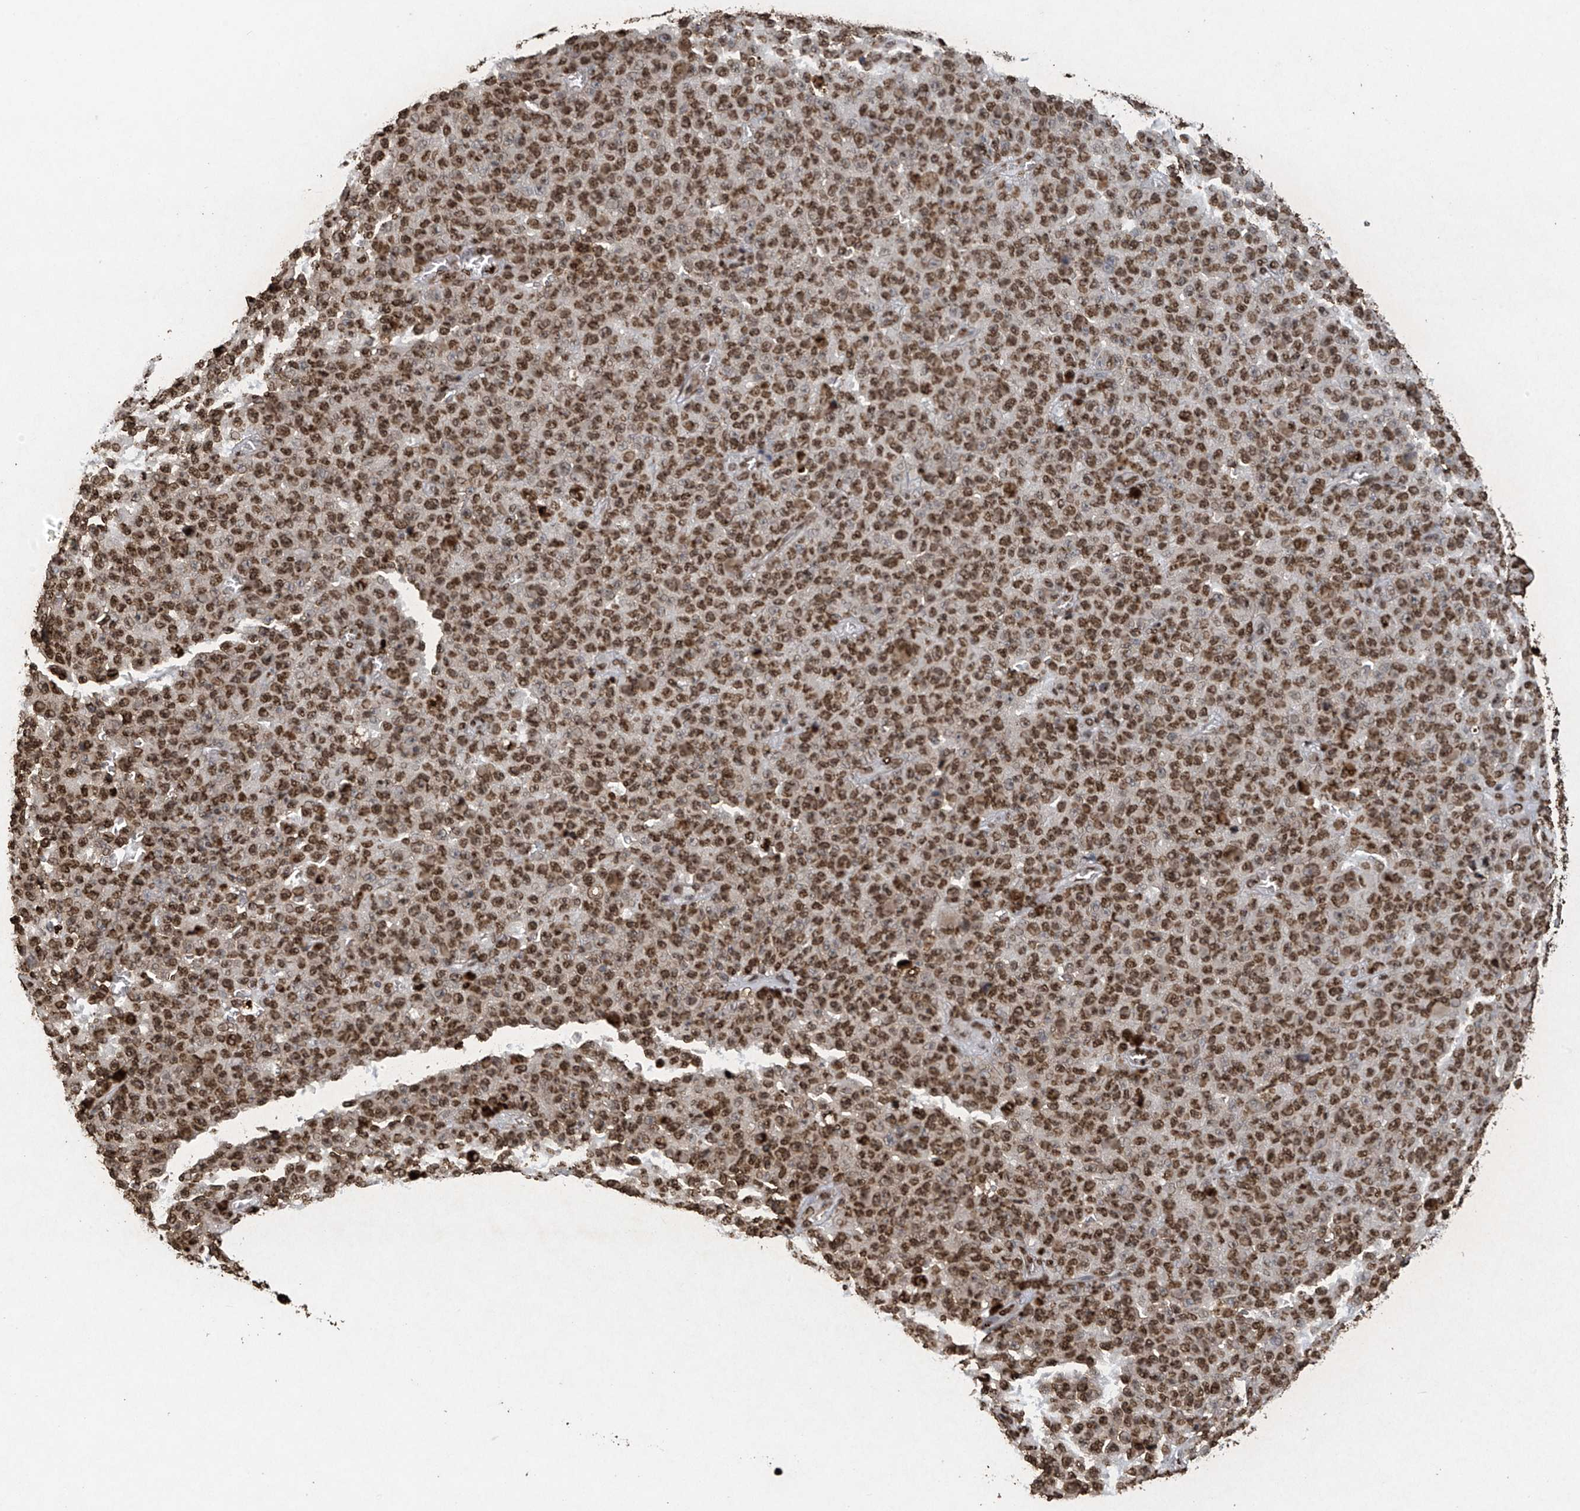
{"staining": {"intensity": "moderate", "quantity": ">75%", "location": "nuclear"}, "tissue": "melanoma", "cell_type": "Tumor cells", "image_type": "cancer", "snomed": [{"axis": "morphology", "description": "Malignant melanoma, NOS"}, {"axis": "topography", "description": "Skin"}], "caption": "Immunohistochemical staining of malignant melanoma reveals moderate nuclear protein staining in about >75% of tumor cells.", "gene": "H3-3A", "patient": {"sex": "female", "age": 82}}